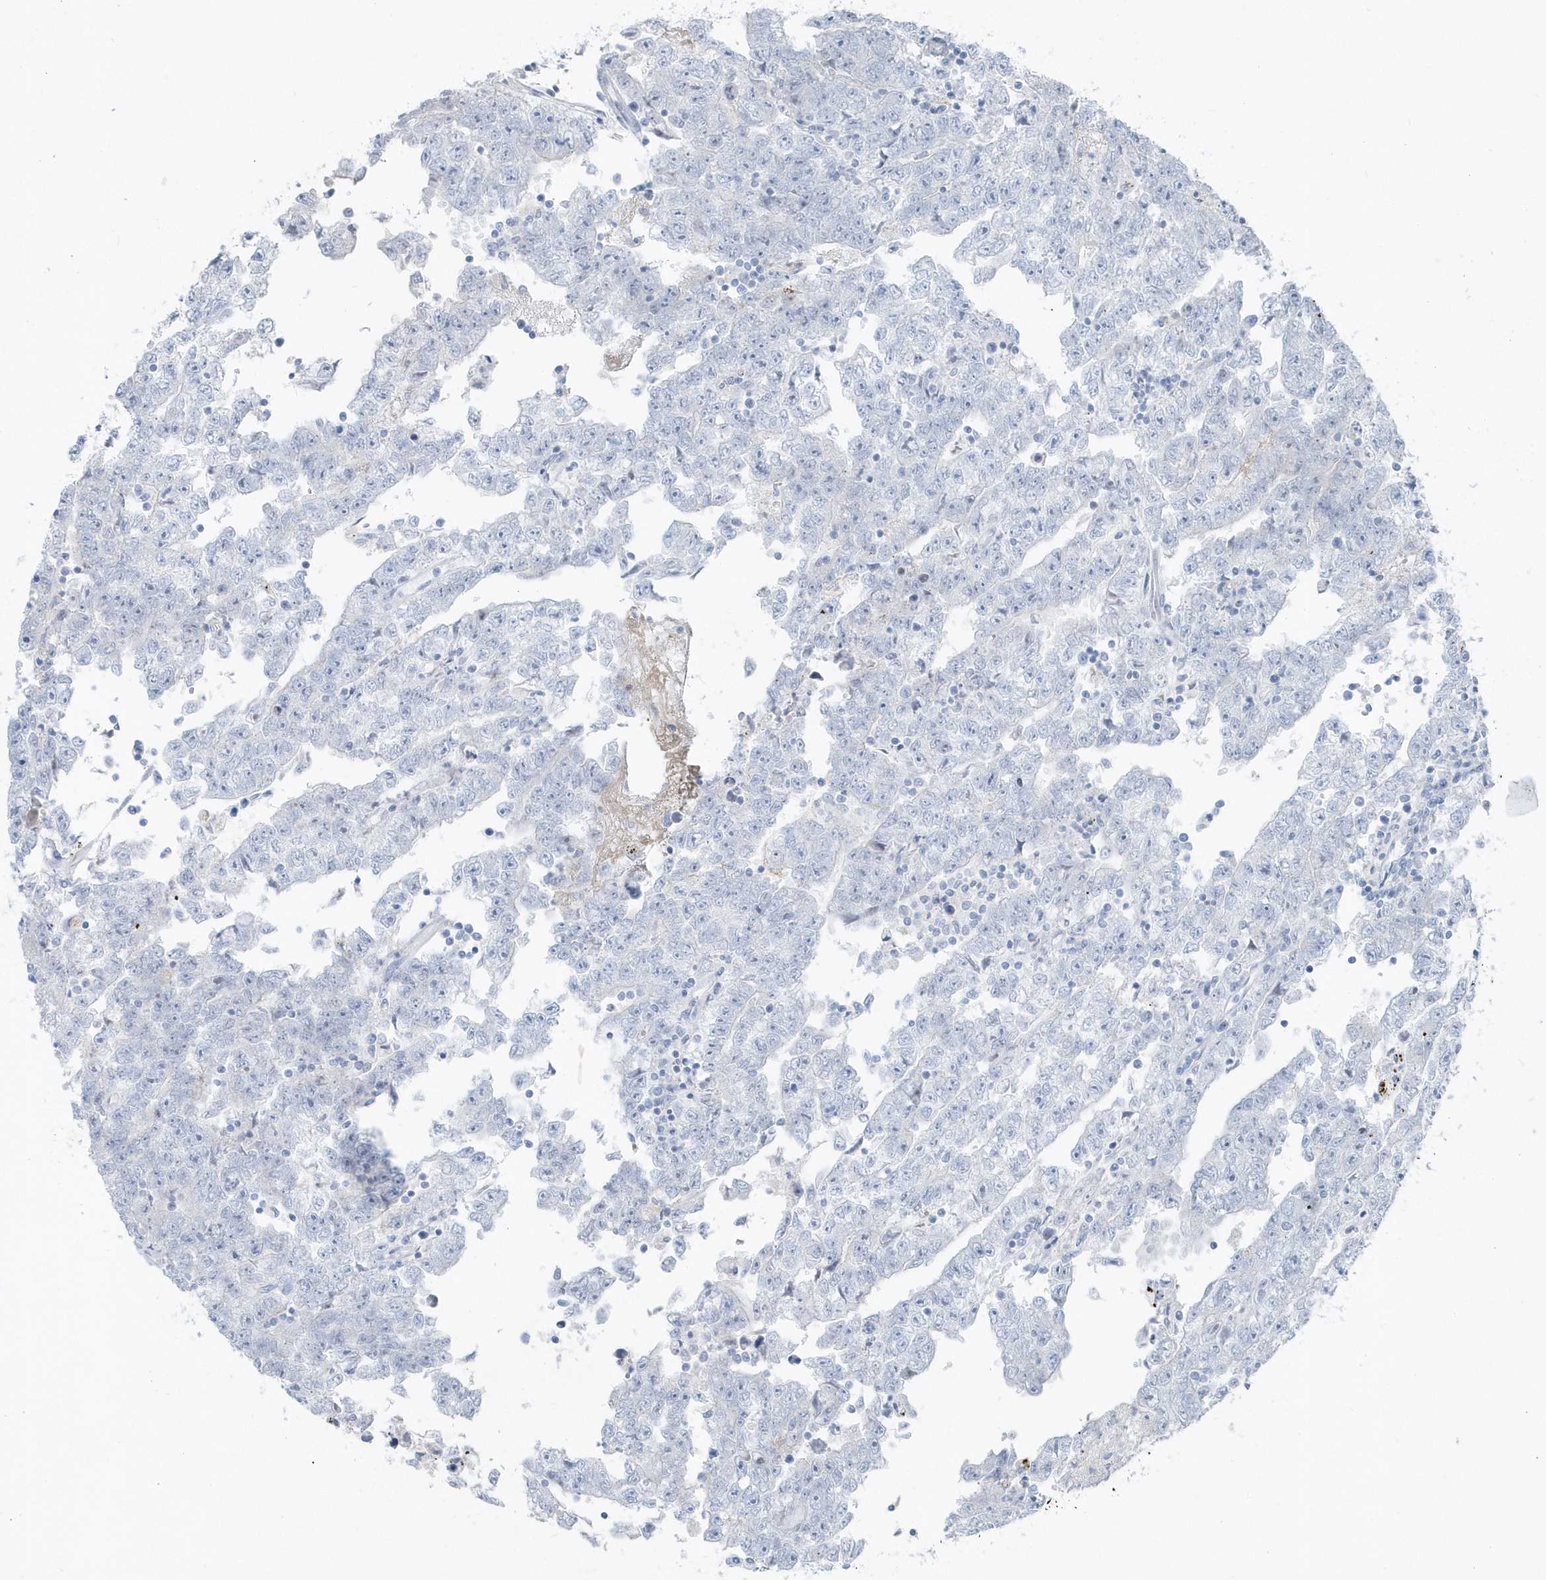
{"staining": {"intensity": "negative", "quantity": "none", "location": "none"}, "tissue": "testis cancer", "cell_type": "Tumor cells", "image_type": "cancer", "snomed": [{"axis": "morphology", "description": "Carcinoma, Embryonal, NOS"}, {"axis": "topography", "description": "Testis"}], "caption": "The histopathology image displays no significant positivity in tumor cells of embryonal carcinoma (testis). (Immunohistochemistry (ihc), brightfield microscopy, high magnification).", "gene": "FAM98A", "patient": {"sex": "male", "age": 25}}